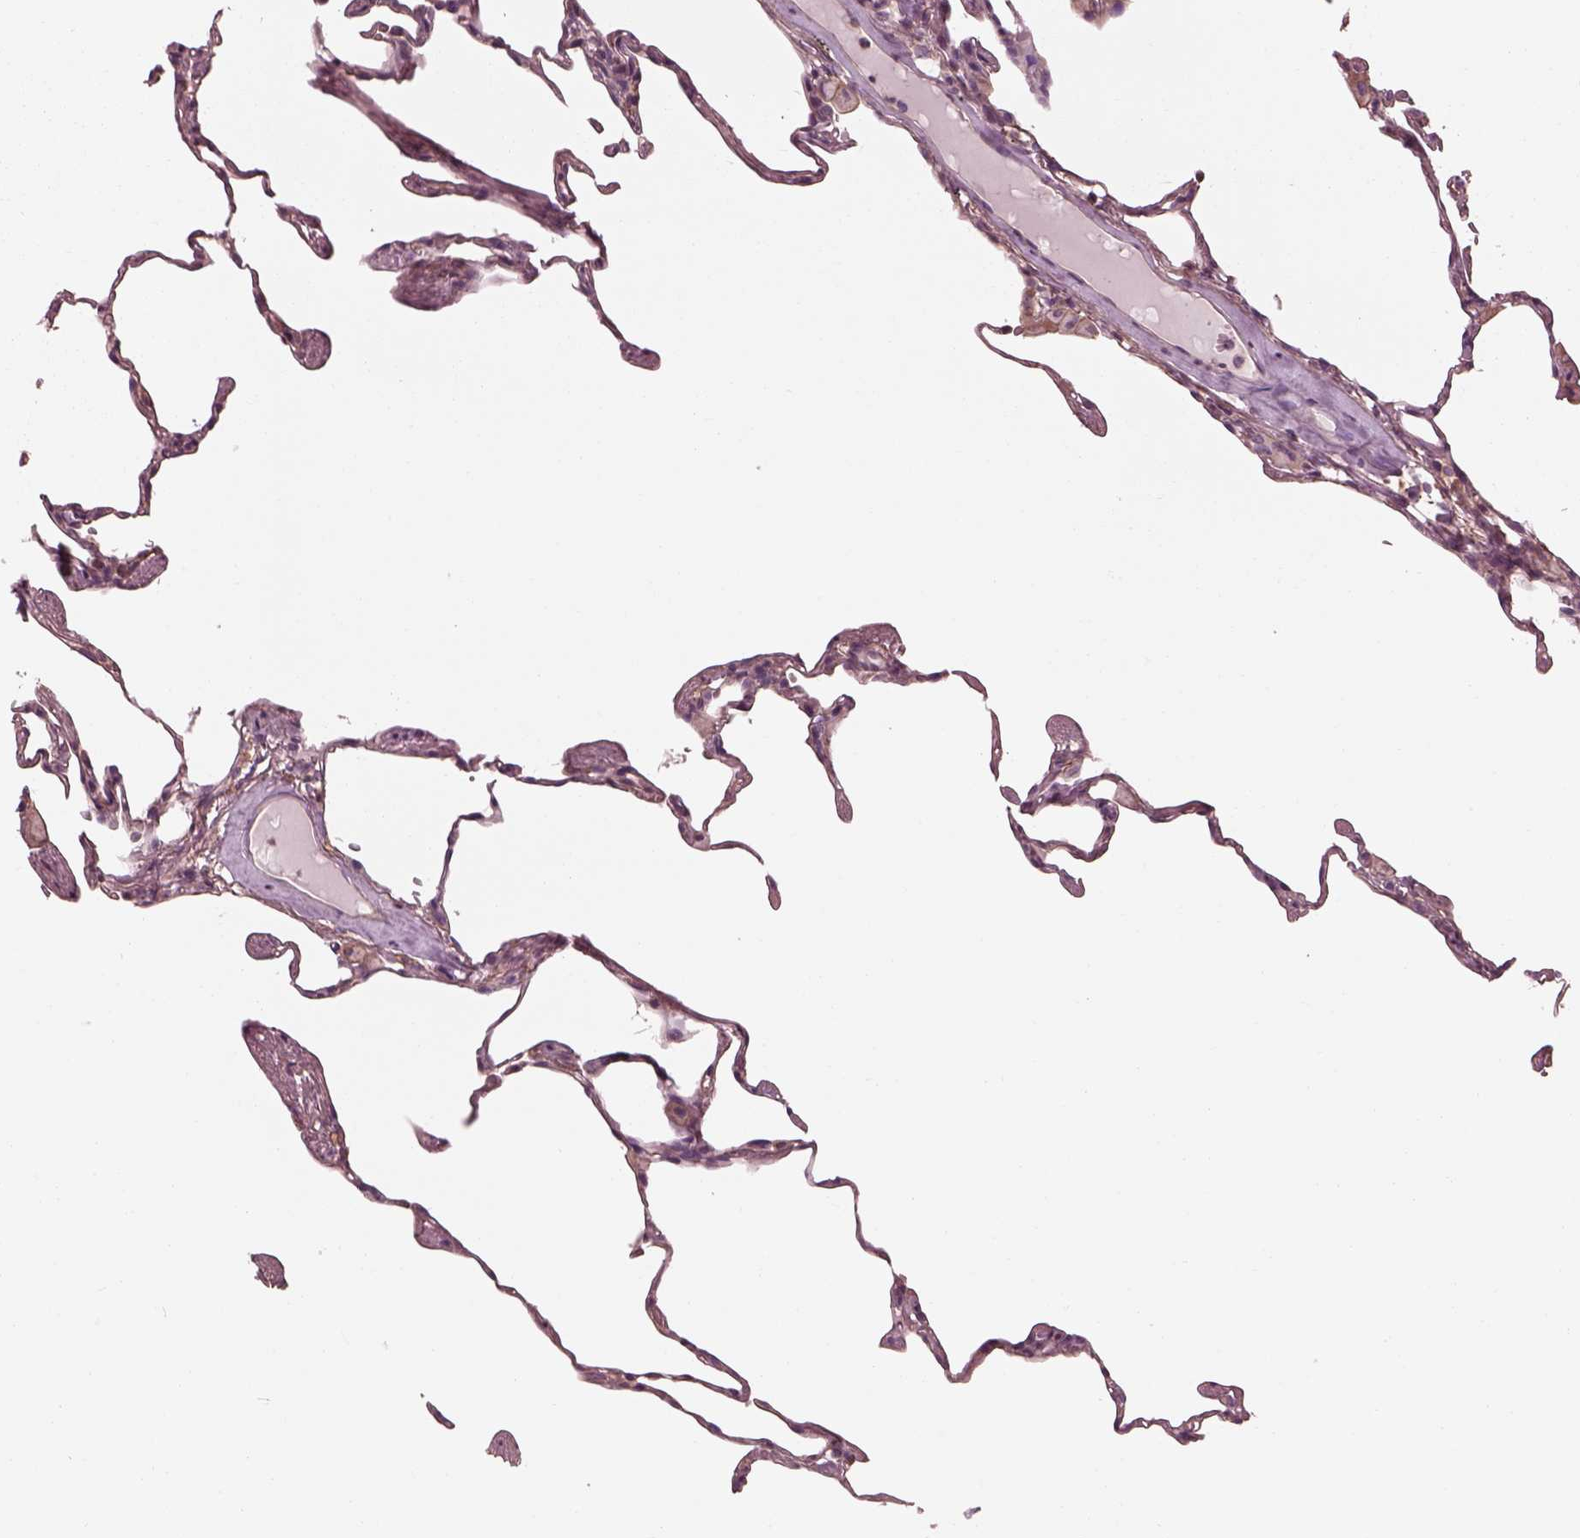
{"staining": {"intensity": "weak", "quantity": "<25%", "location": "cytoplasmic/membranous"}, "tissue": "lung", "cell_type": "Alveolar cells", "image_type": "normal", "snomed": [{"axis": "morphology", "description": "Normal tissue, NOS"}, {"axis": "topography", "description": "Lung"}], "caption": "The photomicrograph demonstrates no staining of alveolar cells in unremarkable lung.", "gene": "ELAPOR1", "patient": {"sex": "female", "age": 57}}